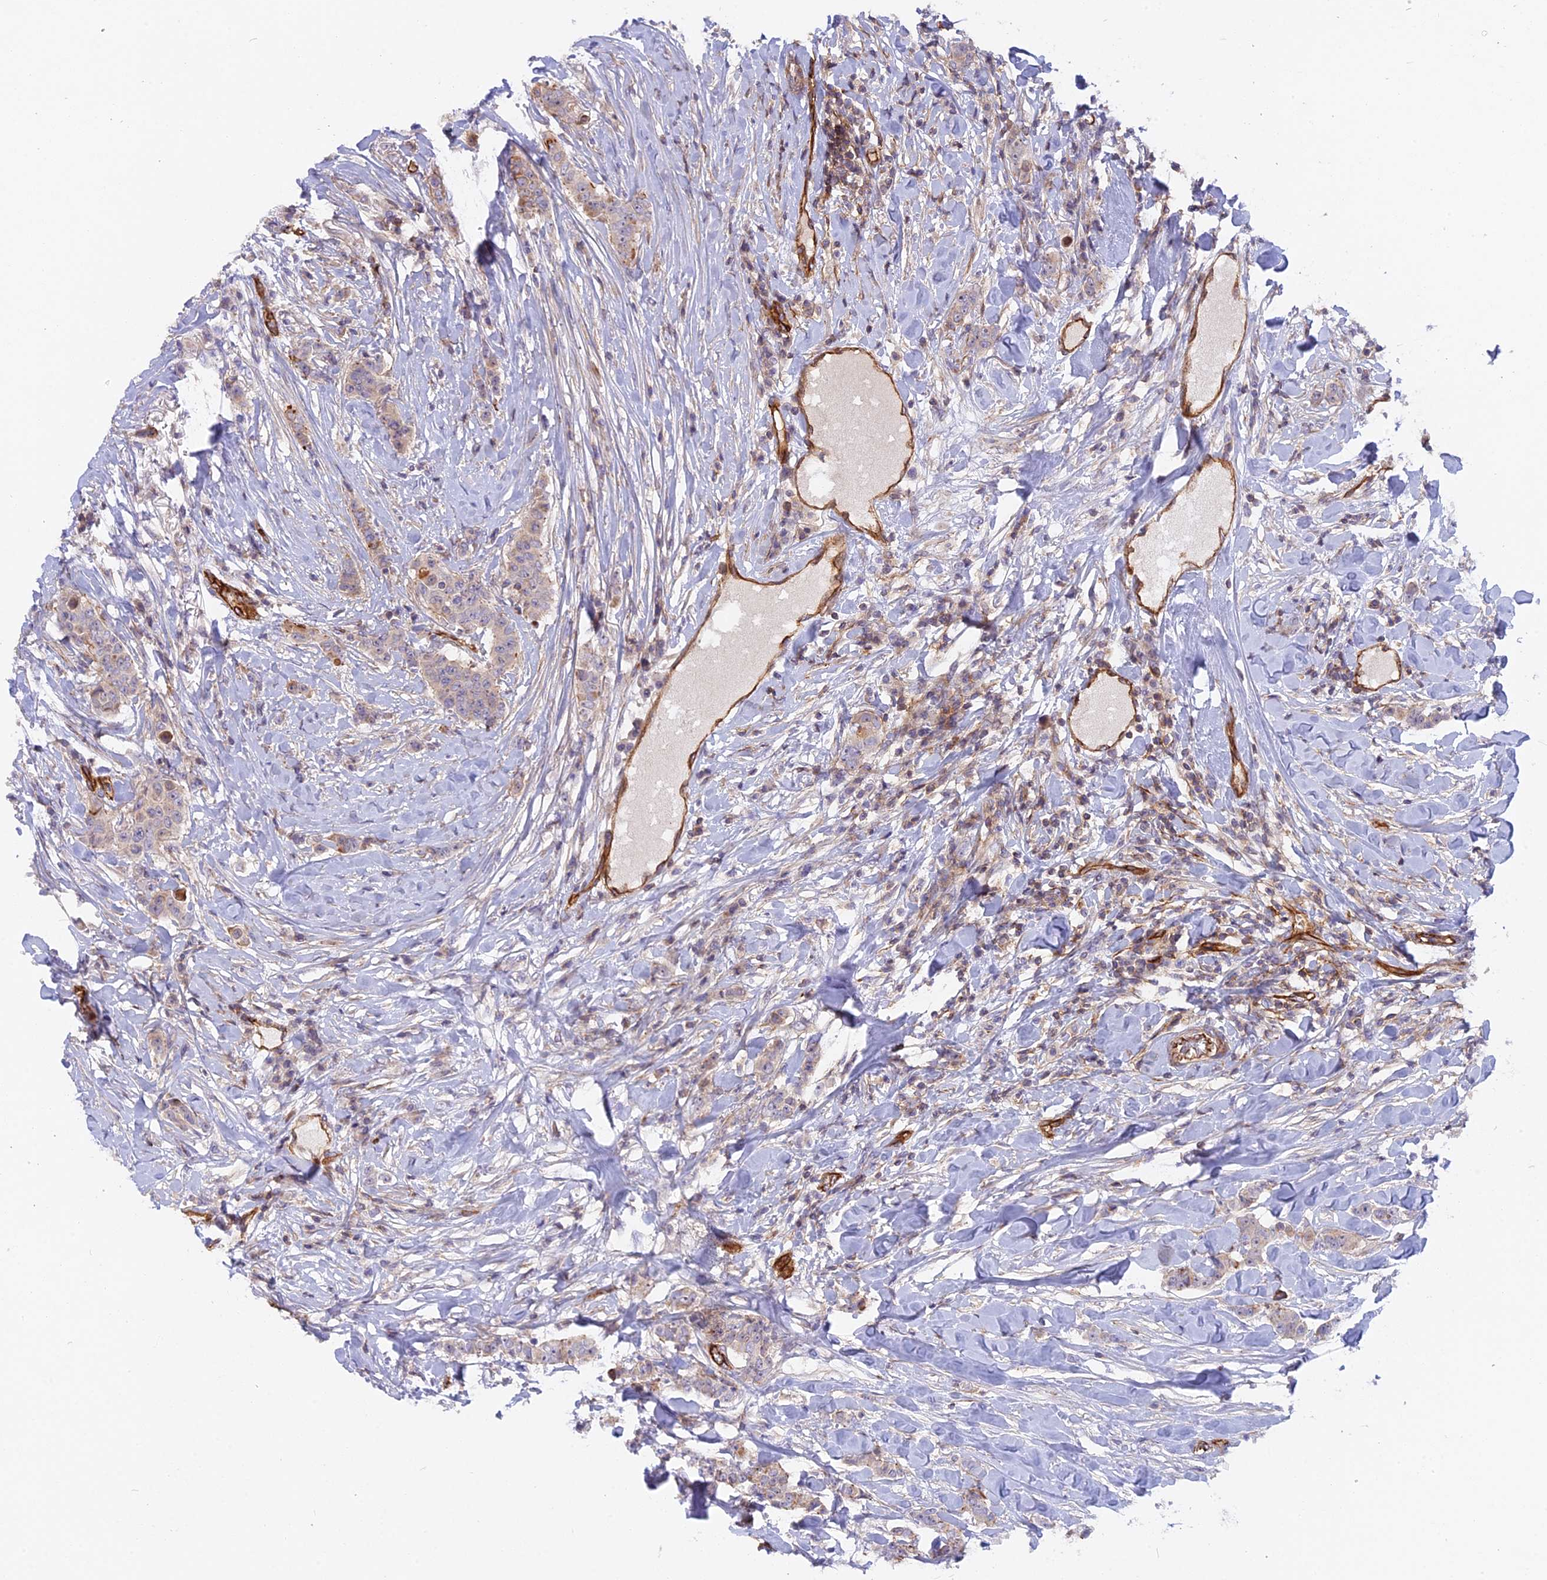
{"staining": {"intensity": "weak", "quantity": "<25%", "location": "cytoplasmic/membranous"}, "tissue": "breast cancer", "cell_type": "Tumor cells", "image_type": "cancer", "snomed": [{"axis": "morphology", "description": "Duct carcinoma"}, {"axis": "topography", "description": "Breast"}], "caption": "Immunohistochemistry of human infiltrating ductal carcinoma (breast) reveals no expression in tumor cells.", "gene": "CNBD2", "patient": {"sex": "female", "age": 40}}